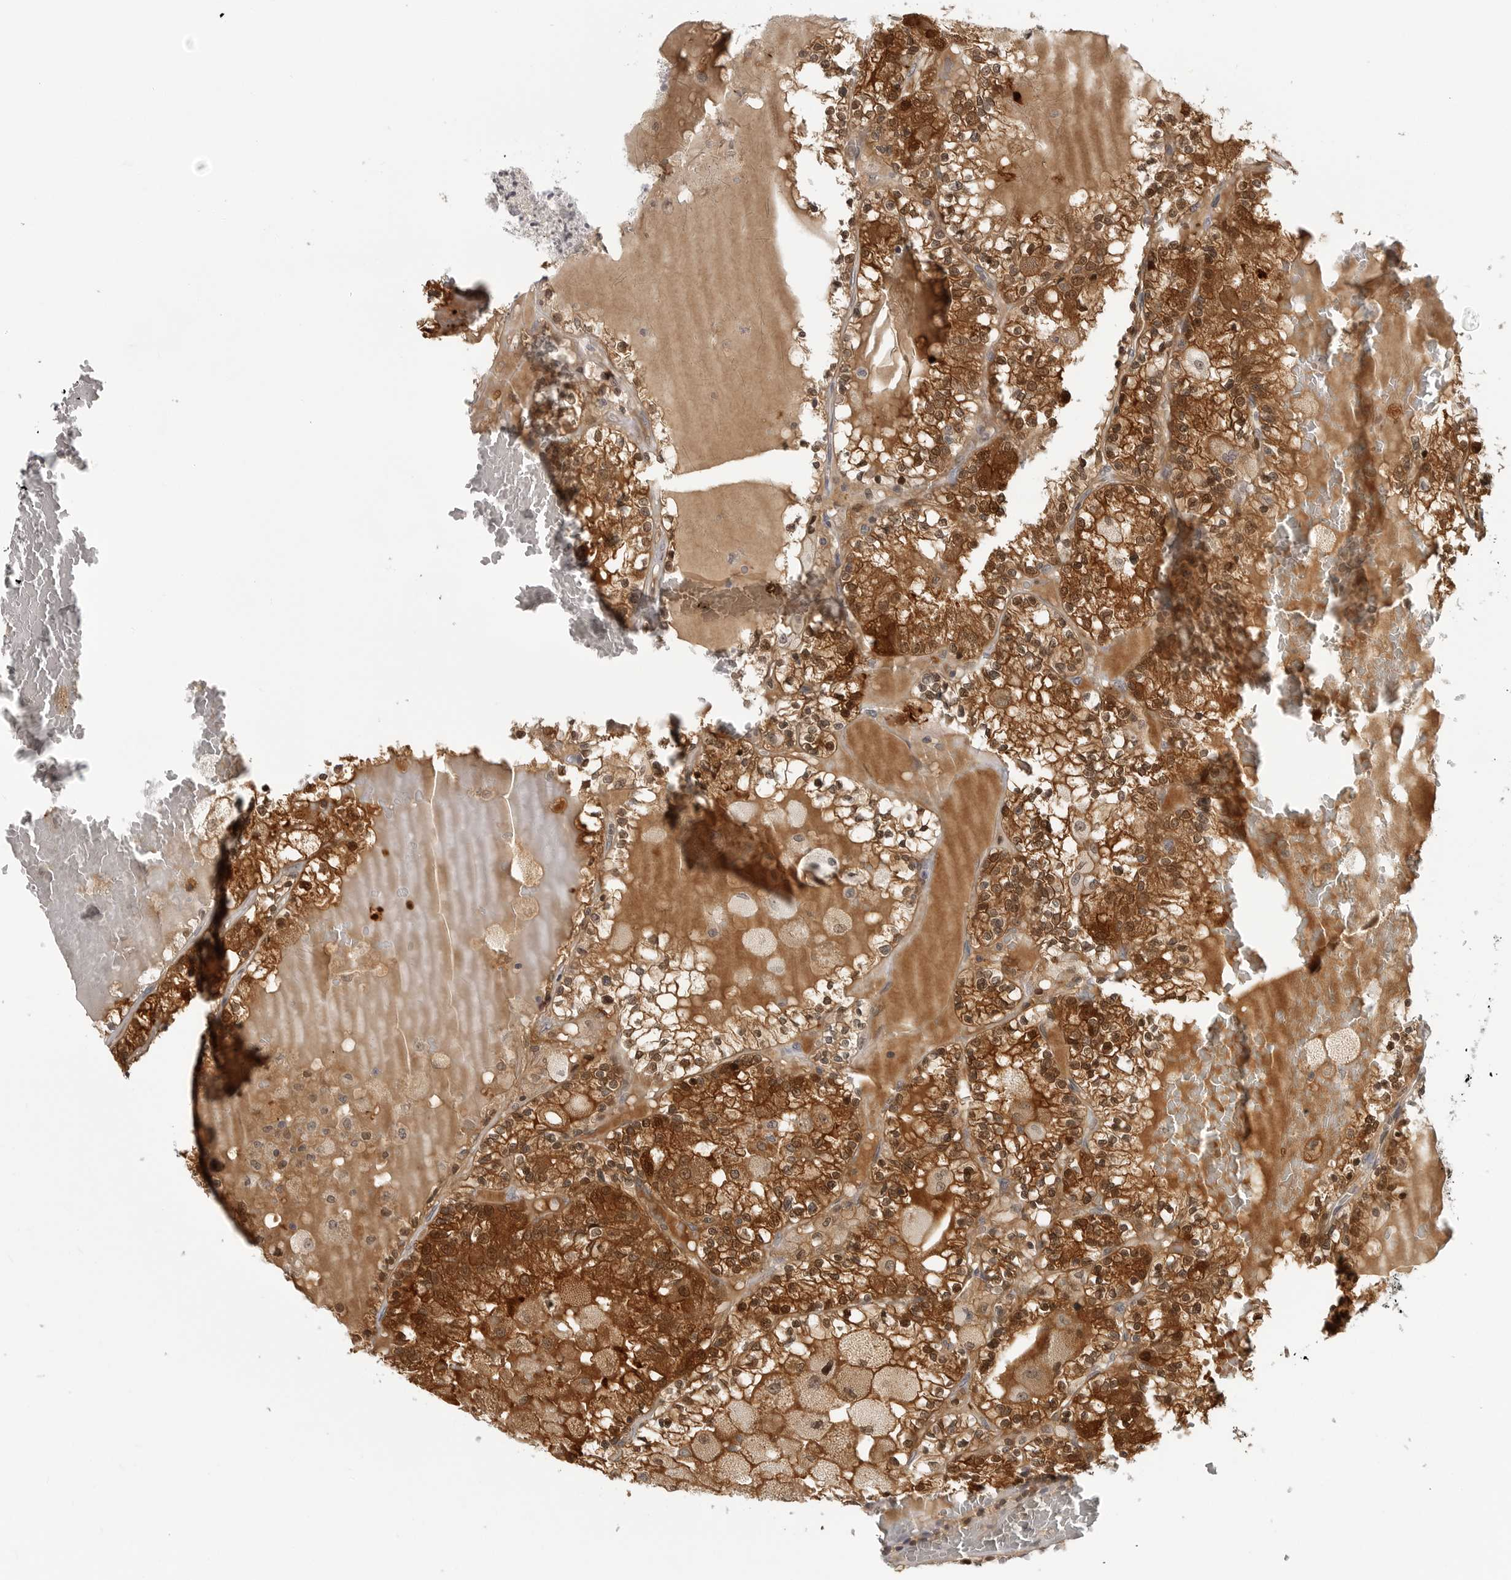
{"staining": {"intensity": "strong", "quantity": ">75%", "location": "cytoplasmic/membranous,nuclear"}, "tissue": "renal cancer", "cell_type": "Tumor cells", "image_type": "cancer", "snomed": [{"axis": "morphology", "description": "Adenocarcinoma, NOS"}, {"axis": "topography", "description": "Kidney"}], "caption": "Adenocarcinoma (renal) stained for a protein (brown) demonstrates strong cytoplasmic/membranous and nuclear positive positivity in approximately >75% of tumor cells.", "gene": "CTIF", "patient": {"sex": "female", "age": 56}}